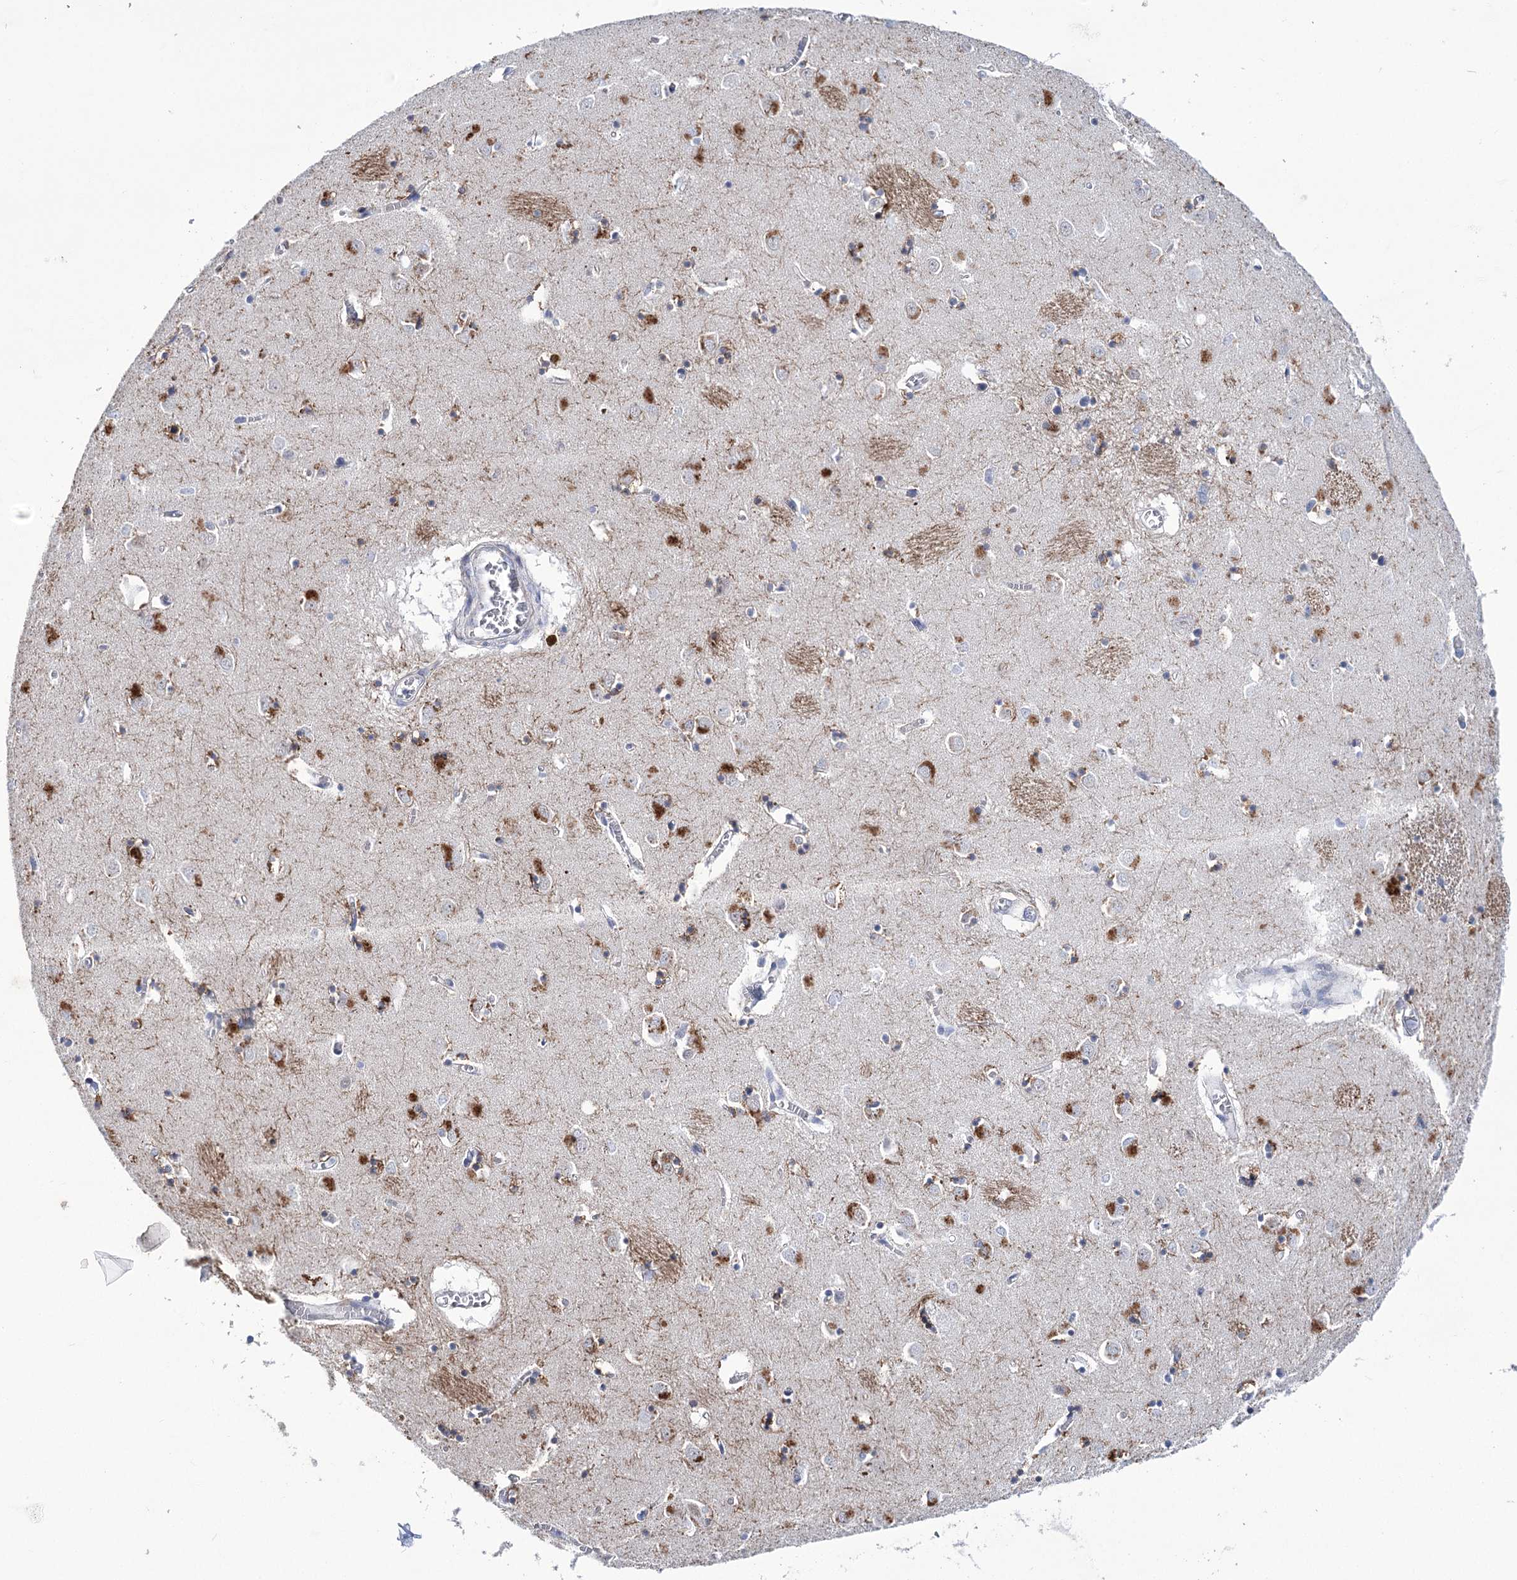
{"staining": {"intensity": "moderate", "quantity": "<25%", "location": "cytoplasmic/membranous"}, "tissue": "caudate", "cell_type": "Glial cells", "image_type": "normal", "snomed": [{"axis": "morphology", "description": "Normal tissue, NOS"}, {"axis": "topography", "description": "Lateral ventricle wall"}], "caption": "Immunohistochemical staining of benign caudate exhibits low levels of moderate cytoplasmic/membranous expression in about <25% of glial cells.", "gene": "CEP164", "patient": {"sex": "male", "age": 70}}